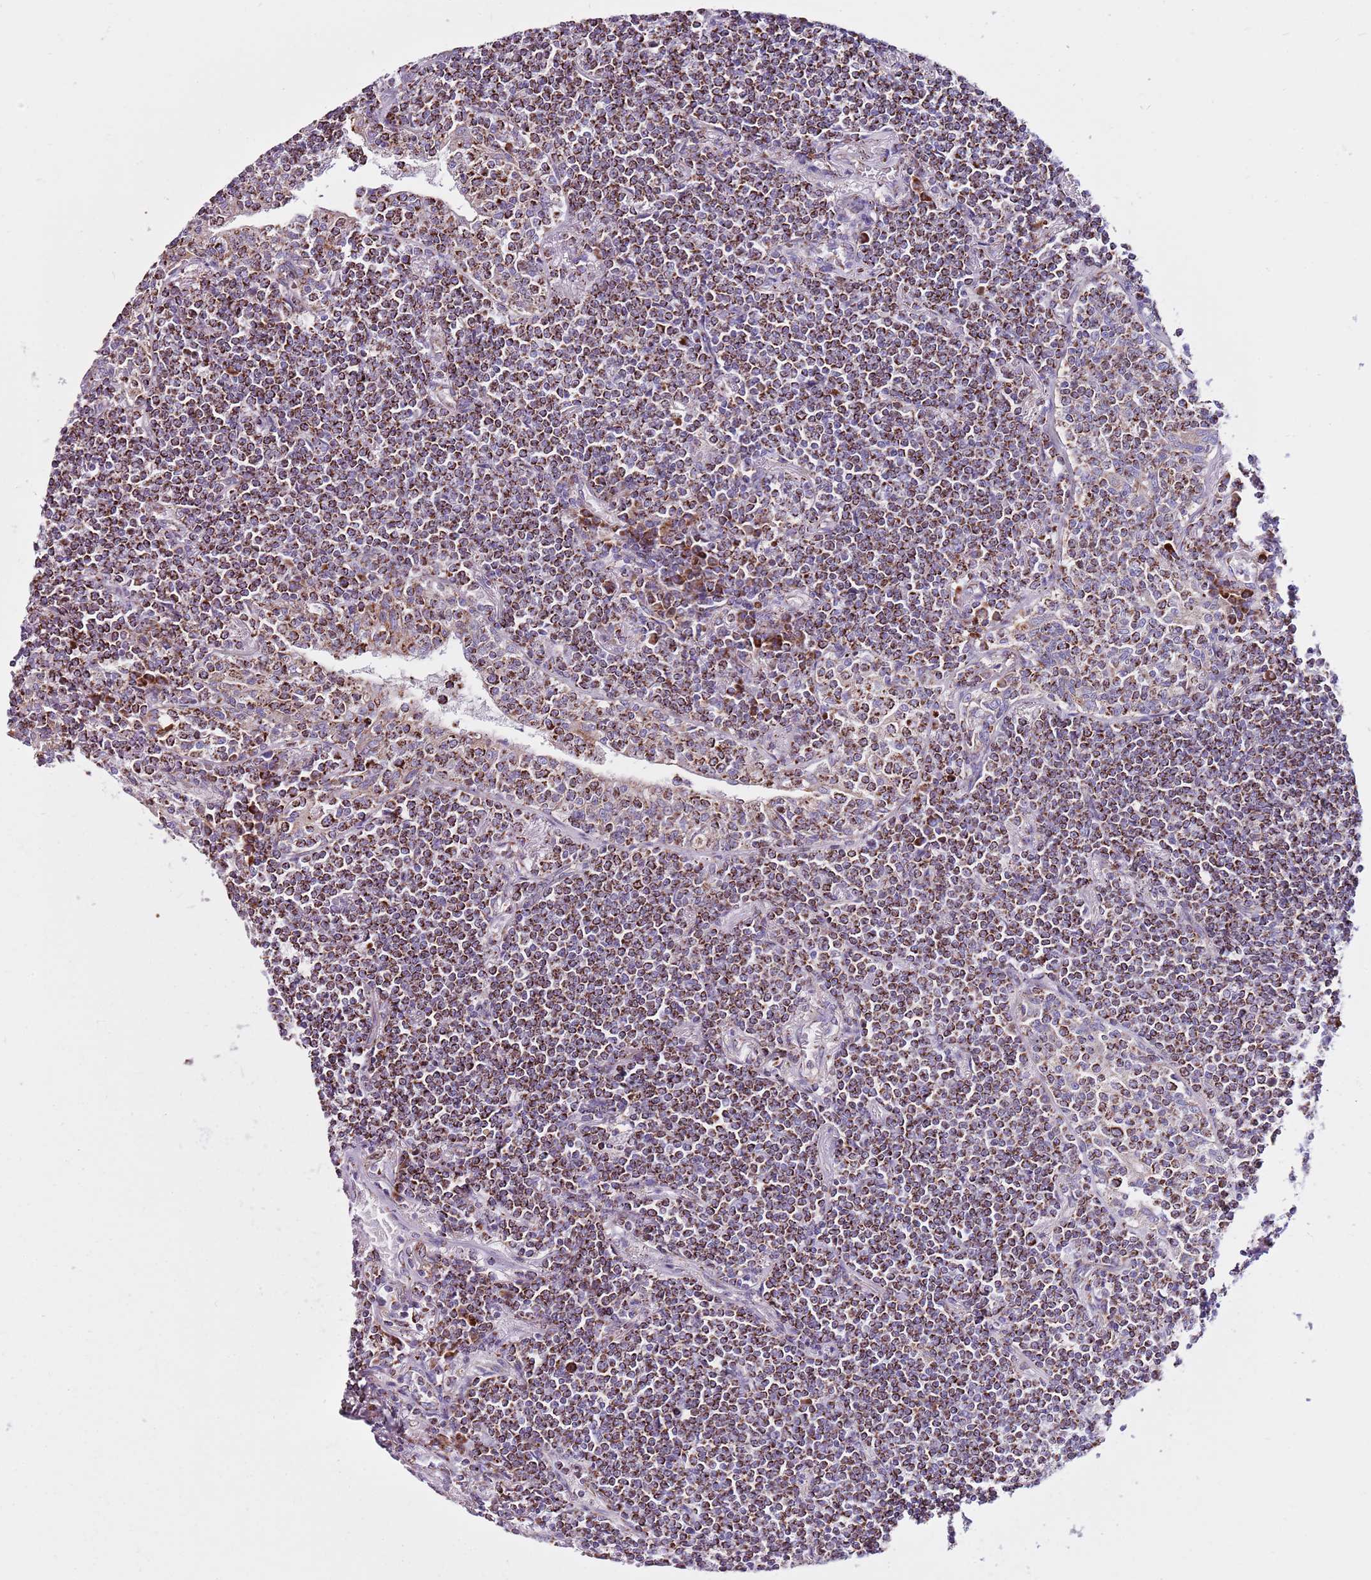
{"staining": {"intensity": "strong", "quantity": ">75%", "location": "cytoplasmic/membranous"}, "tissue": "lymphoma", "cell_type": "Tumor cells", "image_type": "cancer", "snomed": [{"axis": "morphology", "description": "Malignant lymphoma, non-Hodgkin's type, Low grade"}, {"axis": "topography", "description": "Lung"}], "caption": "A brown stain highlights strong cytoplasmic/membranous staining of a protein in lymphoma tumor cells.", "gene": "HECTD4", "patient": {"sex": "female", "age": 71}}